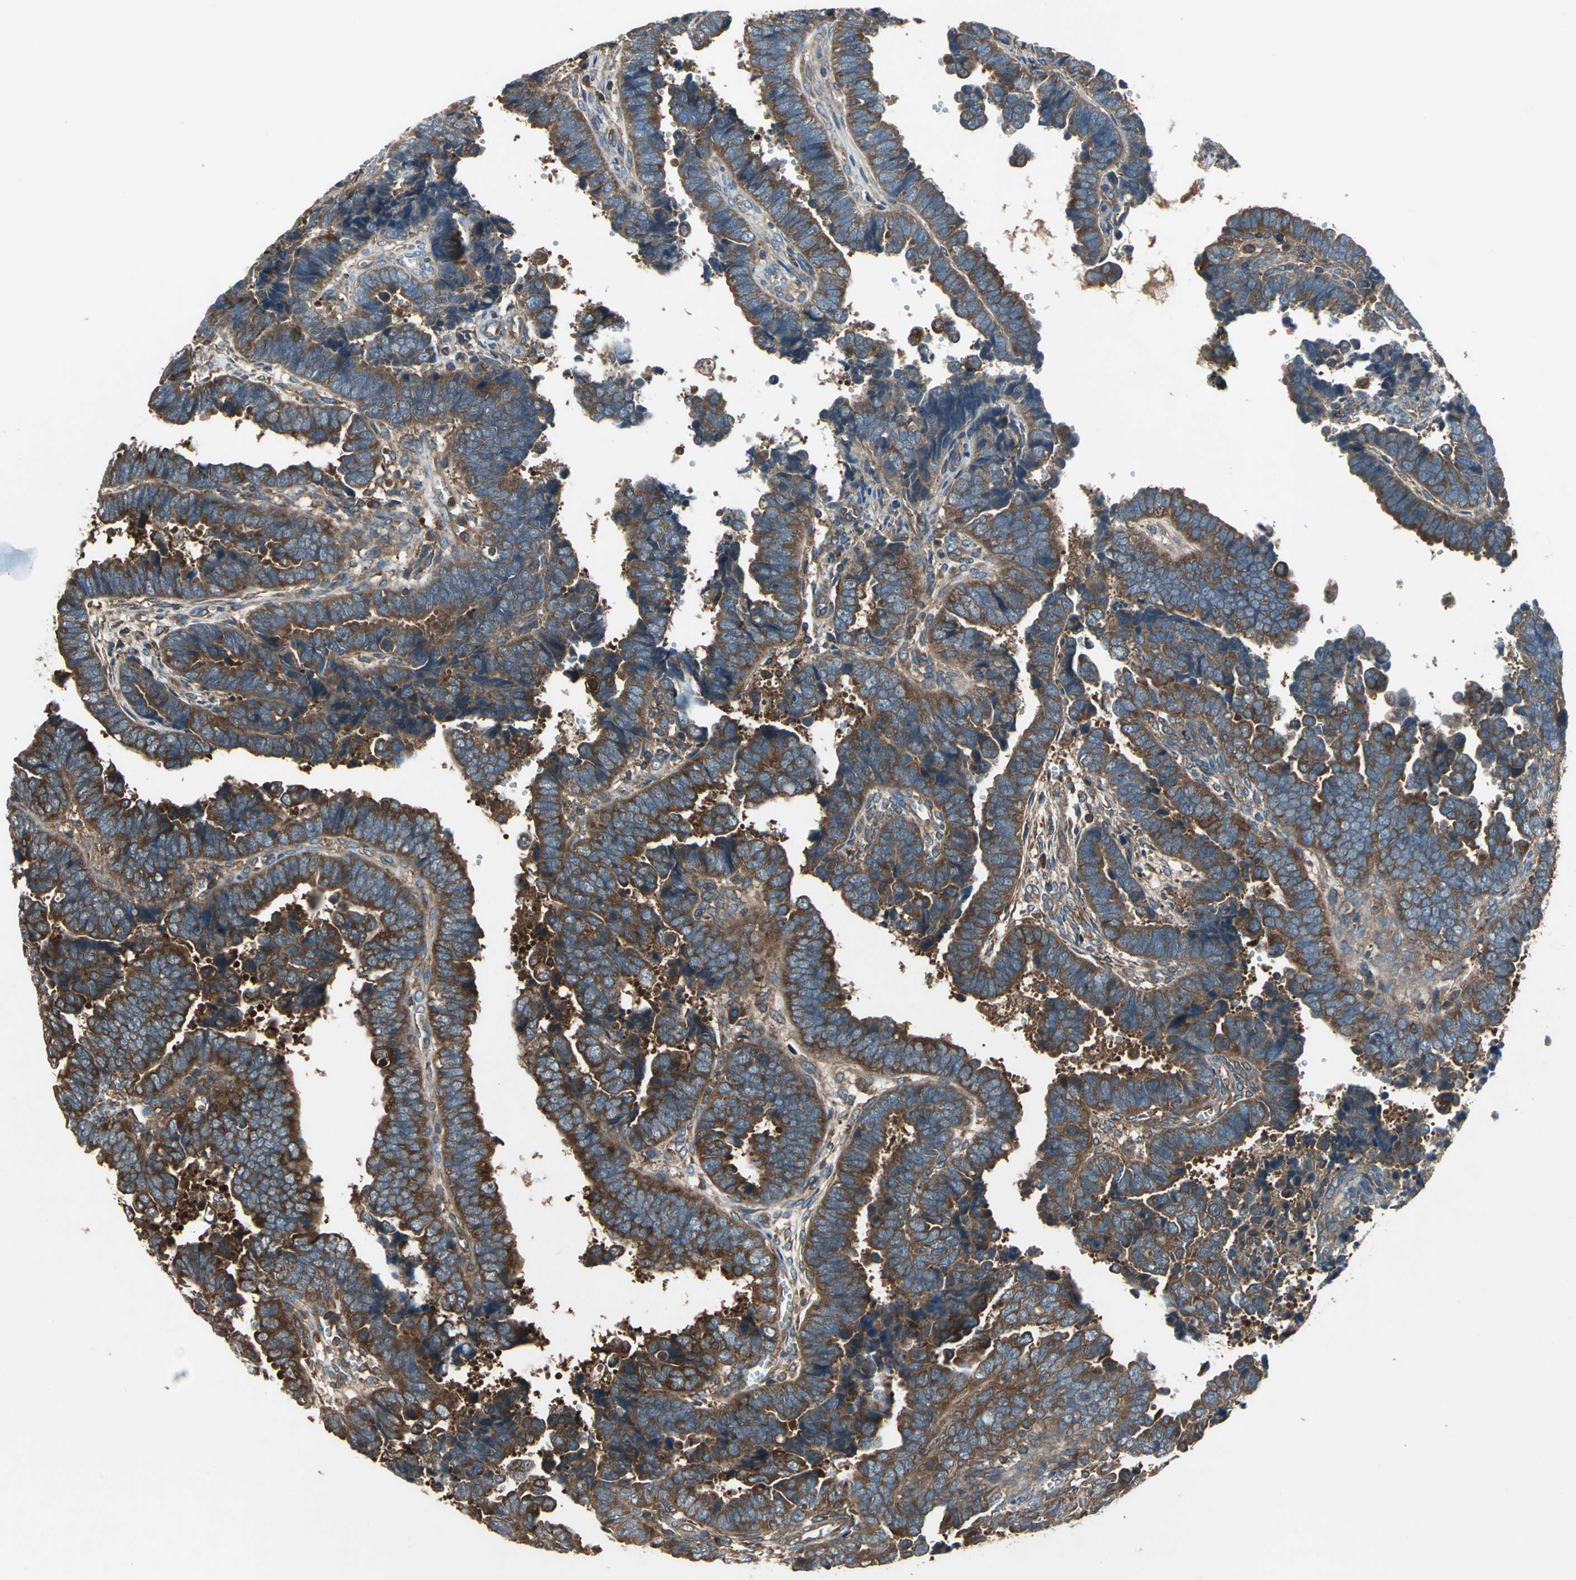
{"staining": {"intensity": "strong", "quantity": ">75%", "location": "cytoplasmic/membranous"}, "tissue": "endometrial cancer", "cell_type": "Tumor cells", "image_type": "cancer", "snomed": [{"axis": "morphology", "description": "Adenocarcinoma, NOS"}, {"axis": "topography", "description": "Endometrium"}], "caption": "Tumor cells demonstrate high levels of strong cytoplasmic/membranous positivity in approximately >75% of cells in adenocarcinoma (endometrial).", "gene": "CAPN1", "patient": {"sex": "female", "age": 75}}